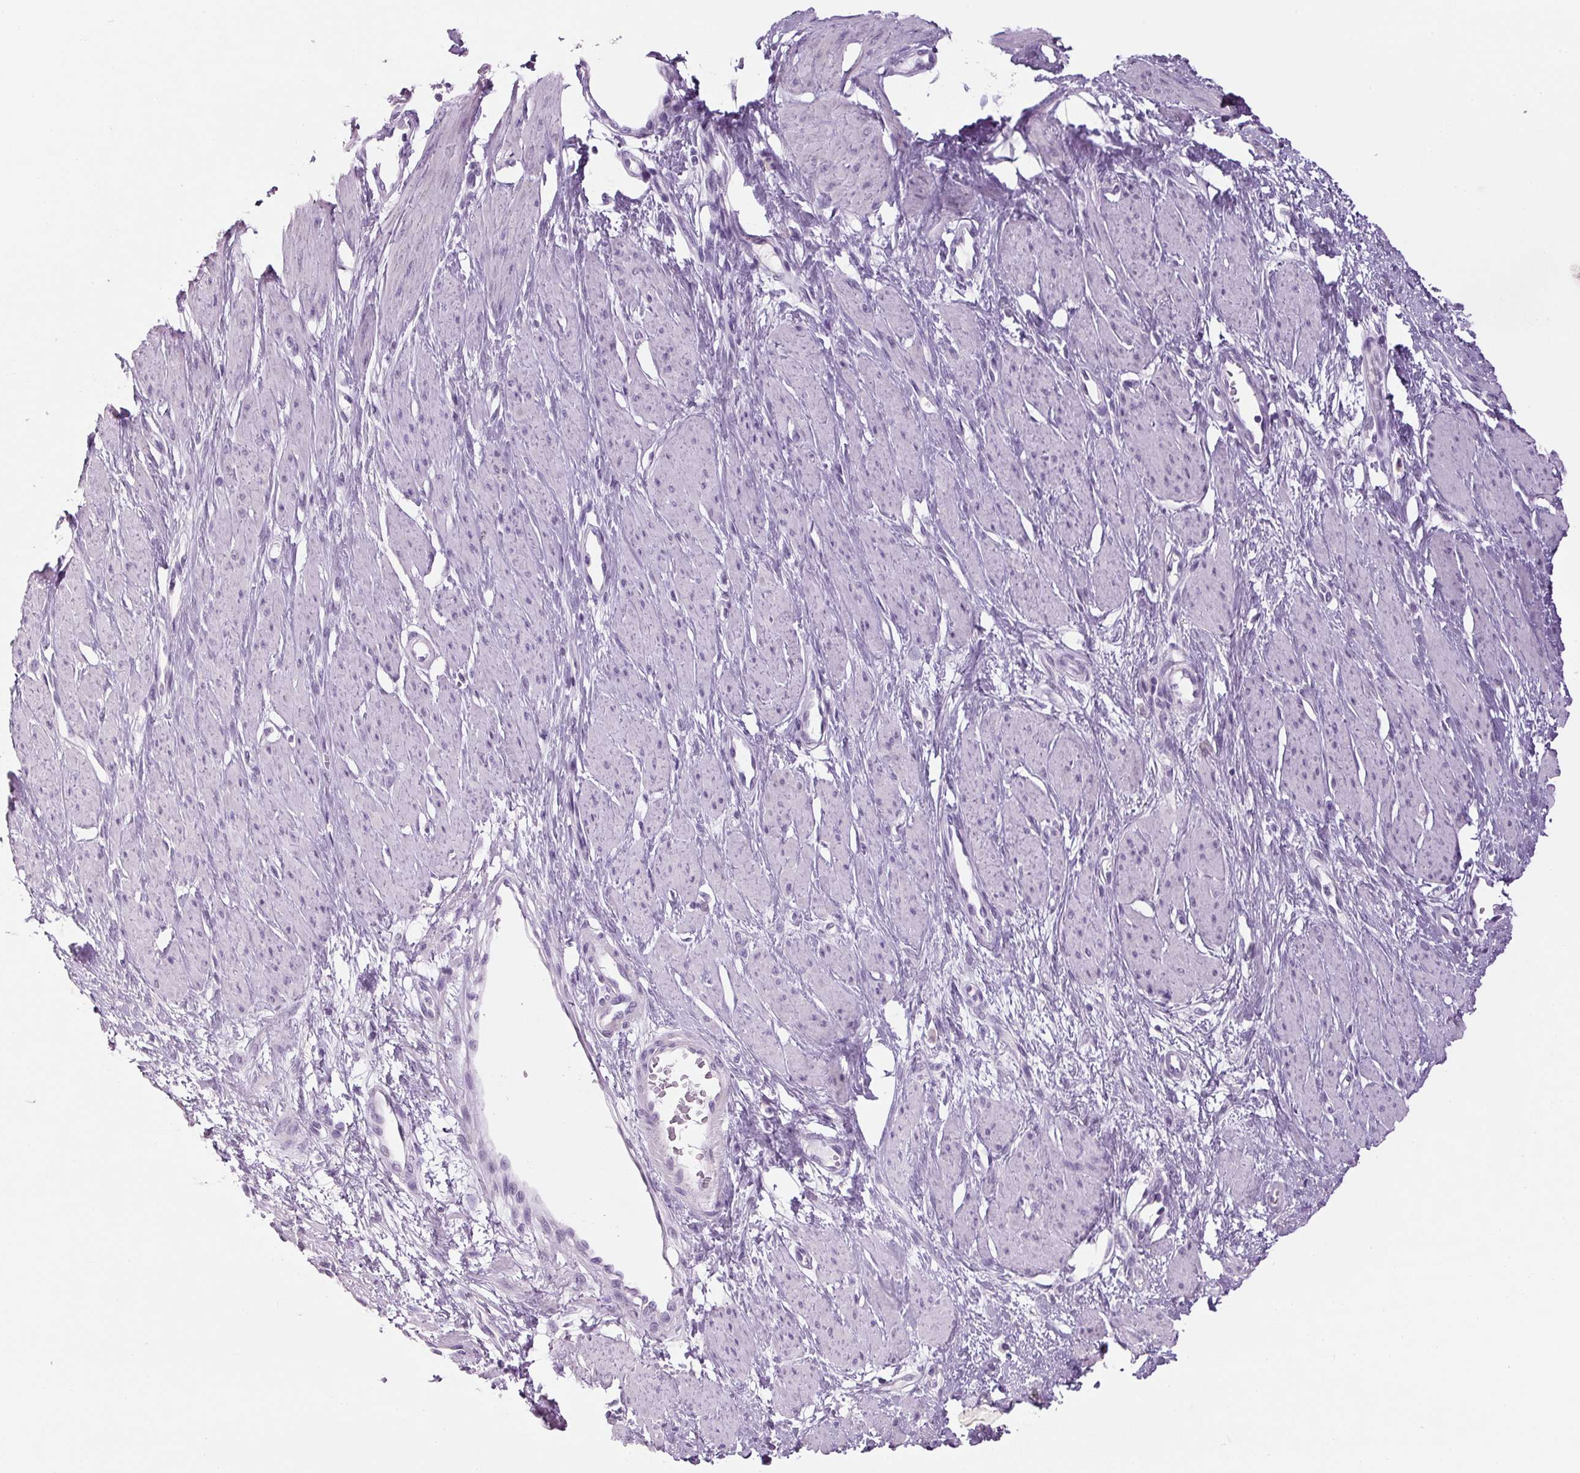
{"staining": {"intensity": "weak", "quantity": "<25%", "location": "cytoplasmic/membranous,nuclear"}, "tissue": "smooth muscle", "cell_type": "Smooth muscle cells", "image_type": "normal", "snomed": [{"axis": "morphology", "description": "Normal tissue, NOS"}, {"axis": "topography", "description": "Smooth muscle"}, {"axis": "topography", "description": "Uterus"}], "caption": "Smooth muscle cells show no significant protein positivity in benign smooth muscle. (Stains: DAB immunohistochemistry with hematoxylin counter stain, Microscopy: brightfield microscopy at high magnification).", "gene": "PPP1R1A", "patient": {"sex": "female", "age": 39}}